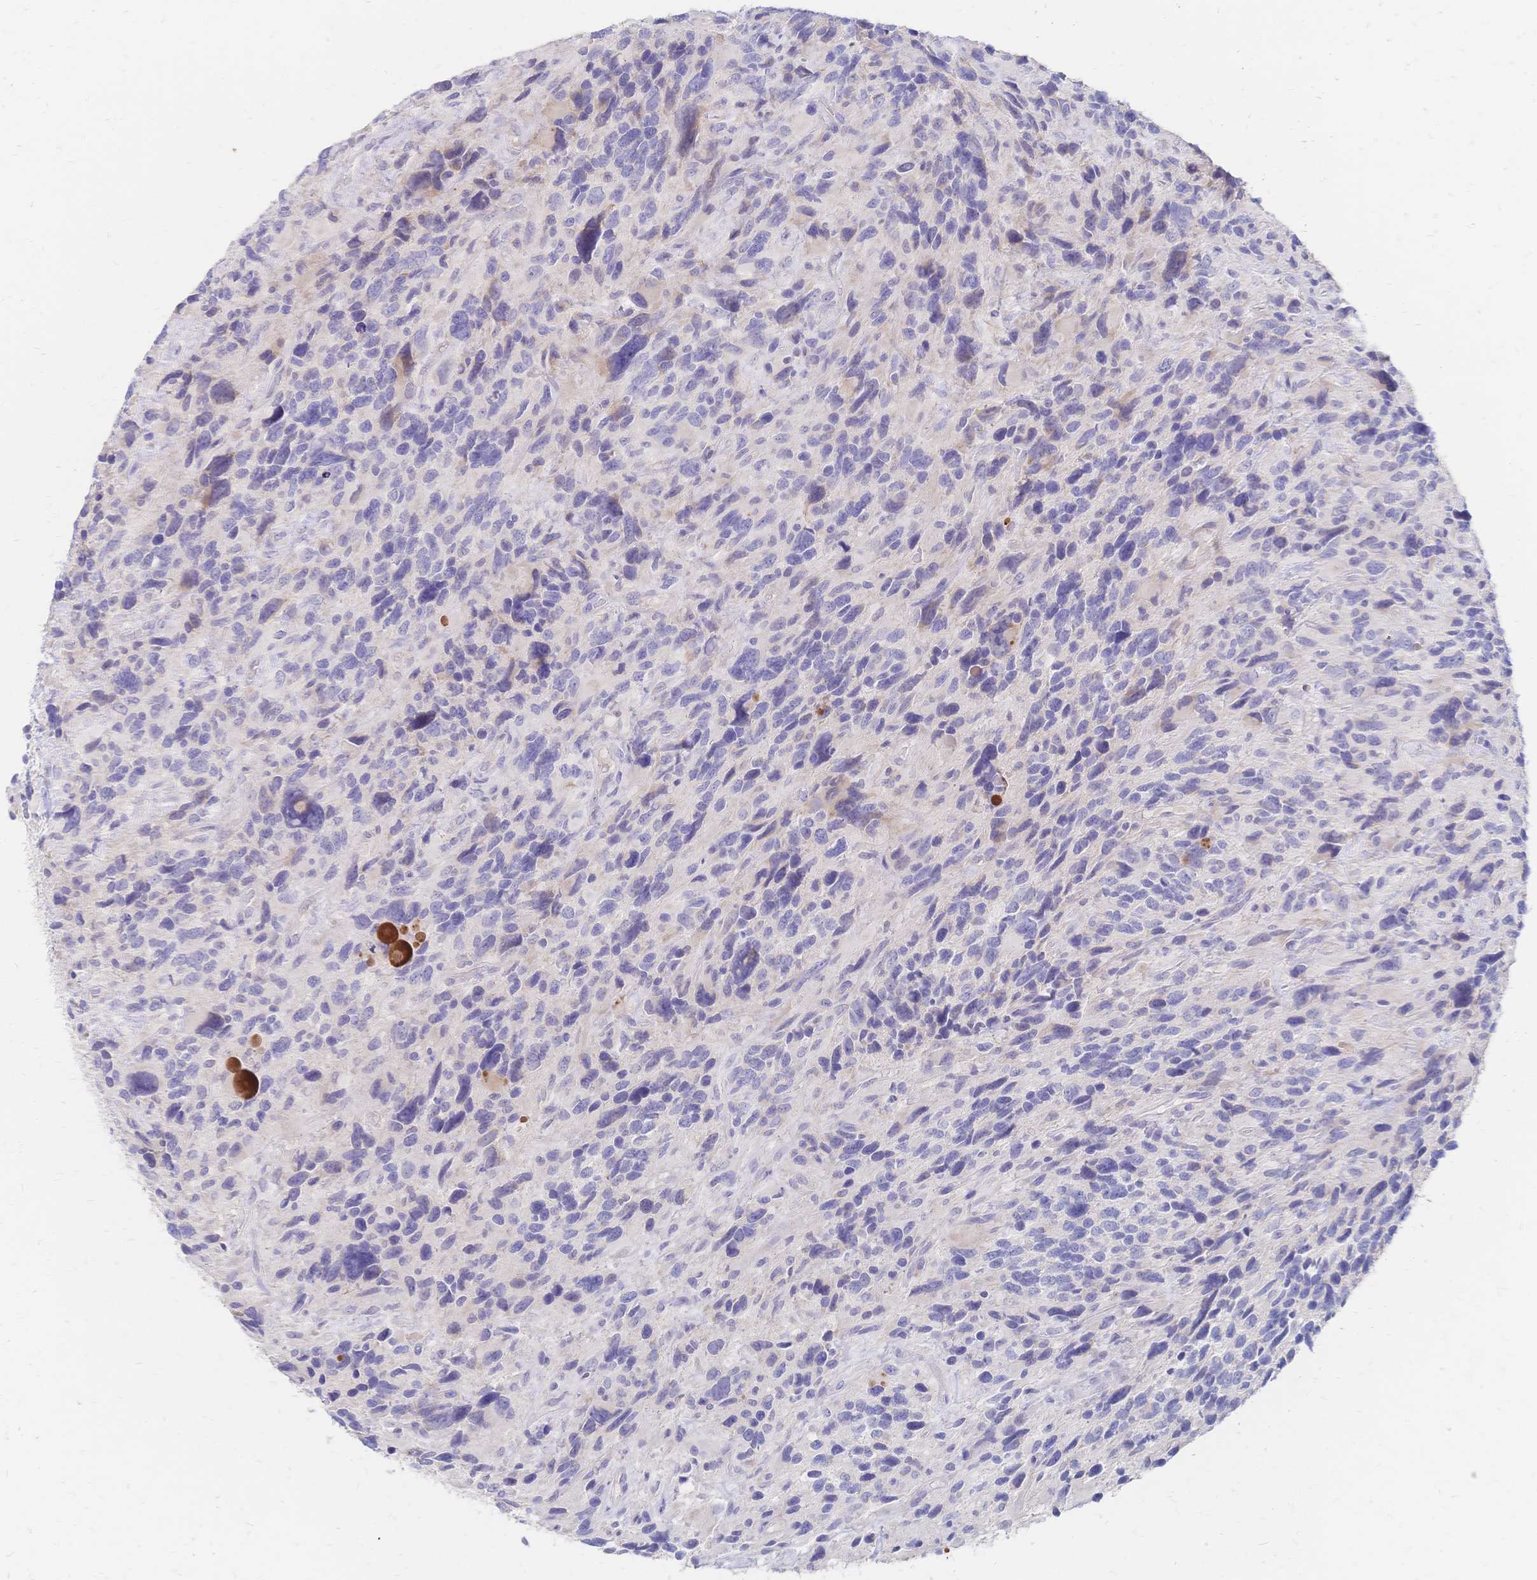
{"staining": {"intensity": "negative", "quantity": "none", "location": "none"}, "tissue": "glioma", "cell_type": "Tumor cells", "image_type": "cancer", "snomed": [{"axis": "morphology", "description": "Glioma, malignant, High grade"}, {"axis": "topography", "description": "Brain"}], "caption": "IHC of glioma shows no staining in tumor cells.", "gene": "VWC2L", "patient": {"sex": "male", "age": 46}}